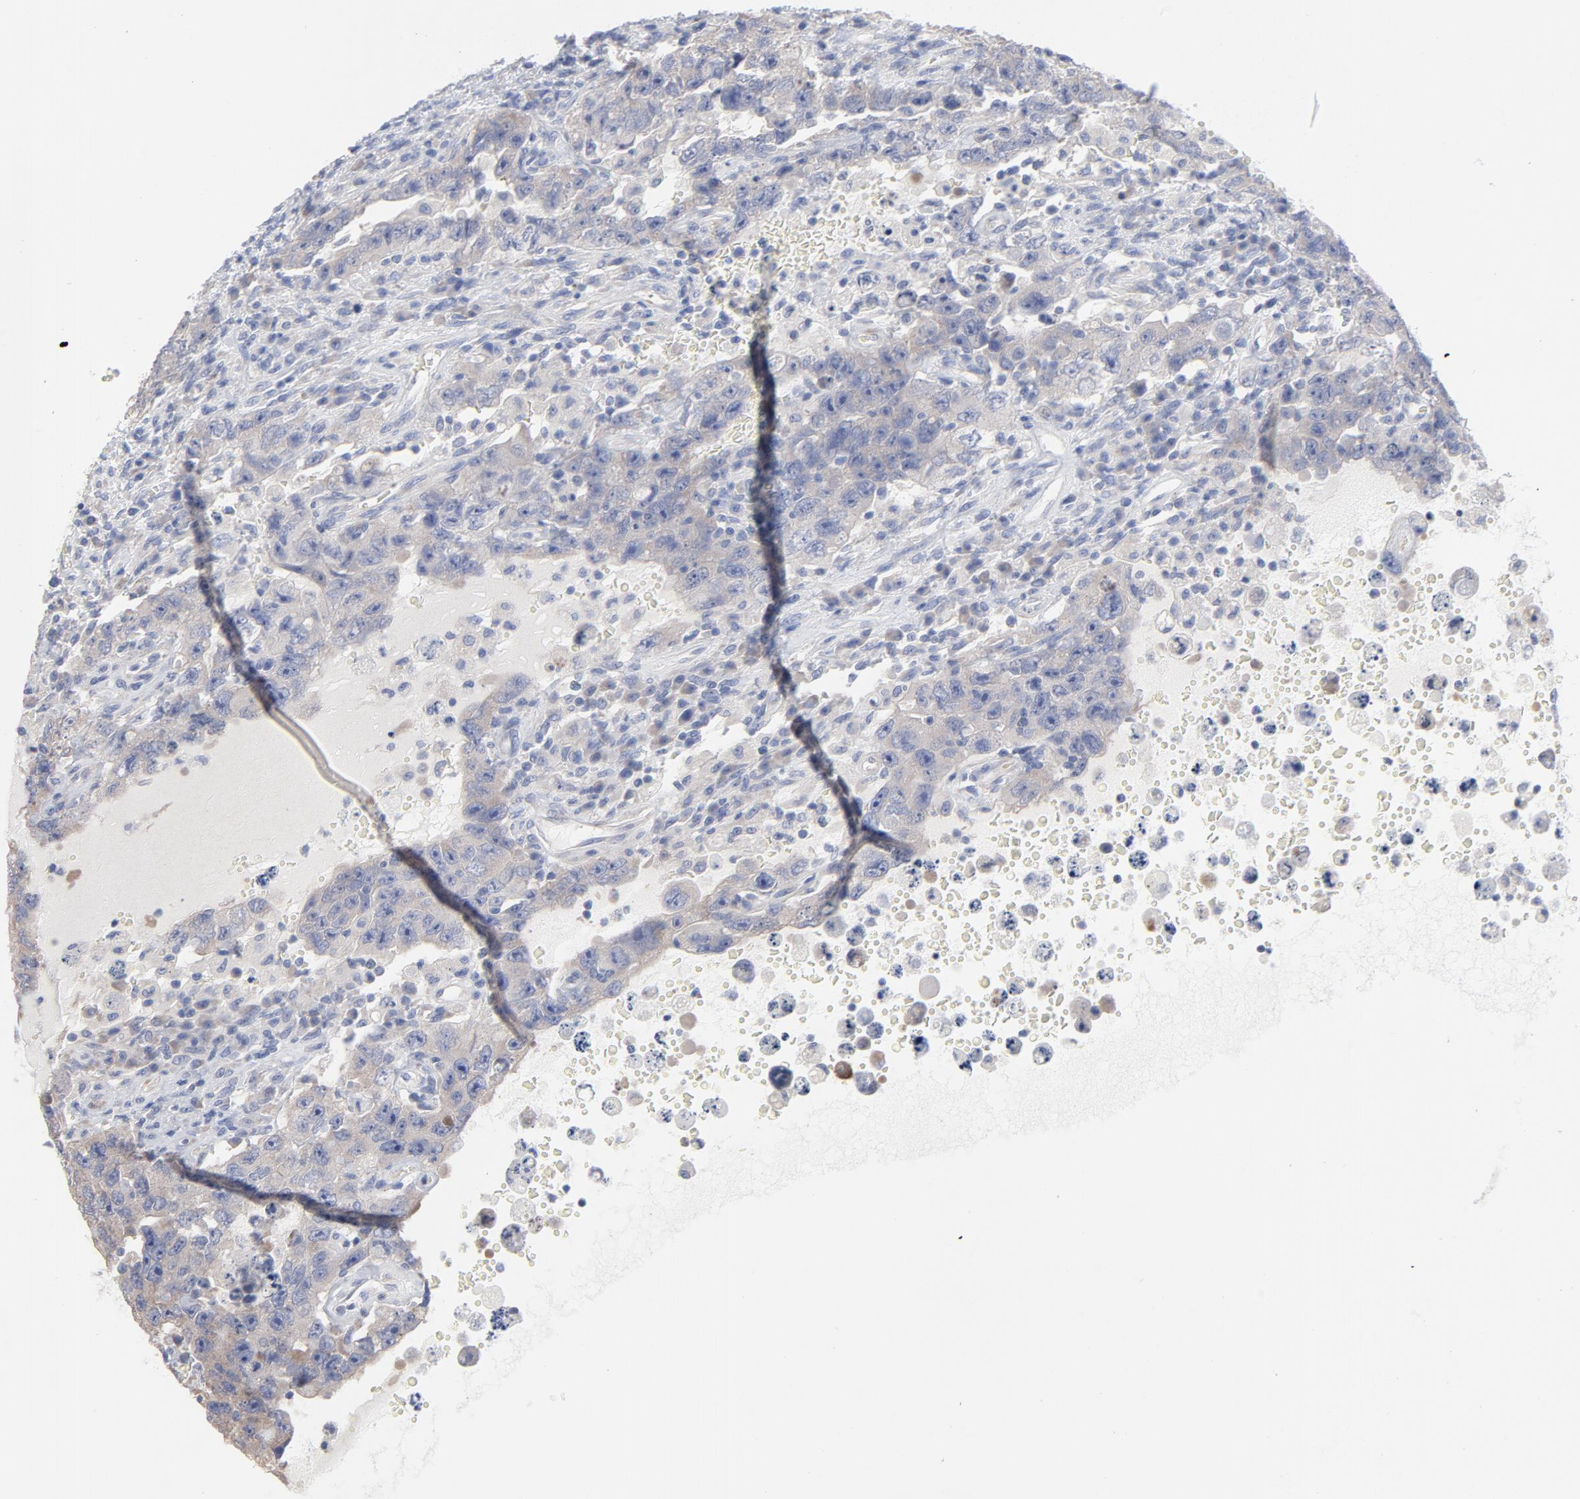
{"staining": {"intensity": "weak", "quantity": ">75%", "location": "cytoplasmic/membranous"}, "tissue": "testis cancer", "cell_type": "Tumor cells", "image_type": "cancer", "snomed": [{"axis": "morphology", "description": "Carcinoma, Embryonal, NOS"}, {"axis": "topography", "description": "Testis"}], "caption": "Protein expression analysis of testis embryonal carcinoma reveals weak cytoplasmic/membranous staining in approximately >75% of tumor cells.", "gene": "CPE", "patient": {"sex": "male", "age": 26}}